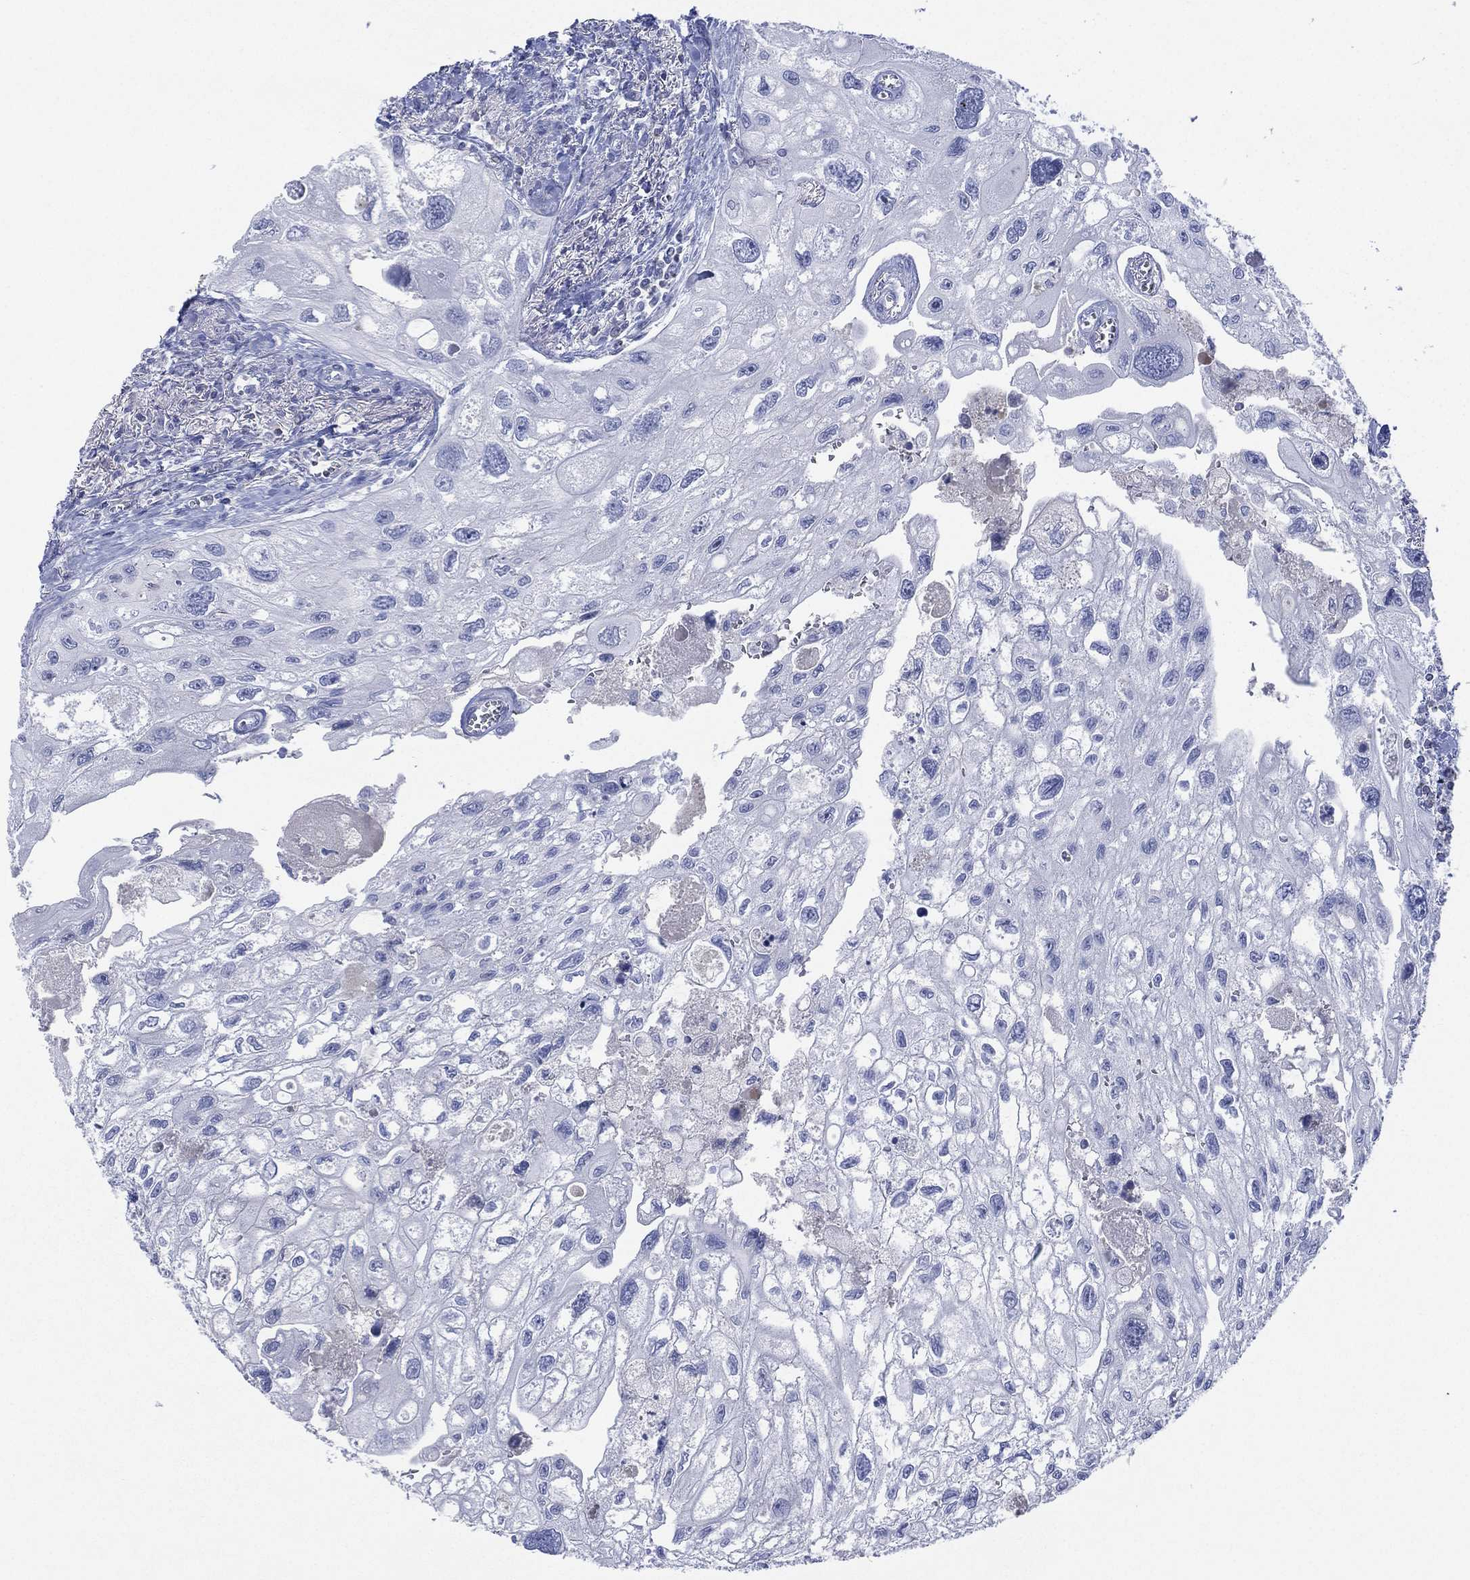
{"staining": {"intensity": "negative", "quantity": "none", "location": "none"}, "tissue": "urothelial cancer", "cell_type": "Tumor cells", "image_type": "cancer", "snomed": [{"axis": "morphology", "description": "Urothelial carcinoma, High grade"}, {"axis": "topography", "description": "Urinary bladder"}], "caption": "Immunohistochemical staining of high-grade urothelial carcinoma exhibits no significant positivity in tumor cells. Brightfield microscopy of immunohistochemistry (IHC) stained with DAB (3,3'-diaminobenzidine) (brown) and hematoxylin (blue), captured at high magnification.", "gene": "SEPTIN1", "patient": {"sex": "male", "age": 59}}